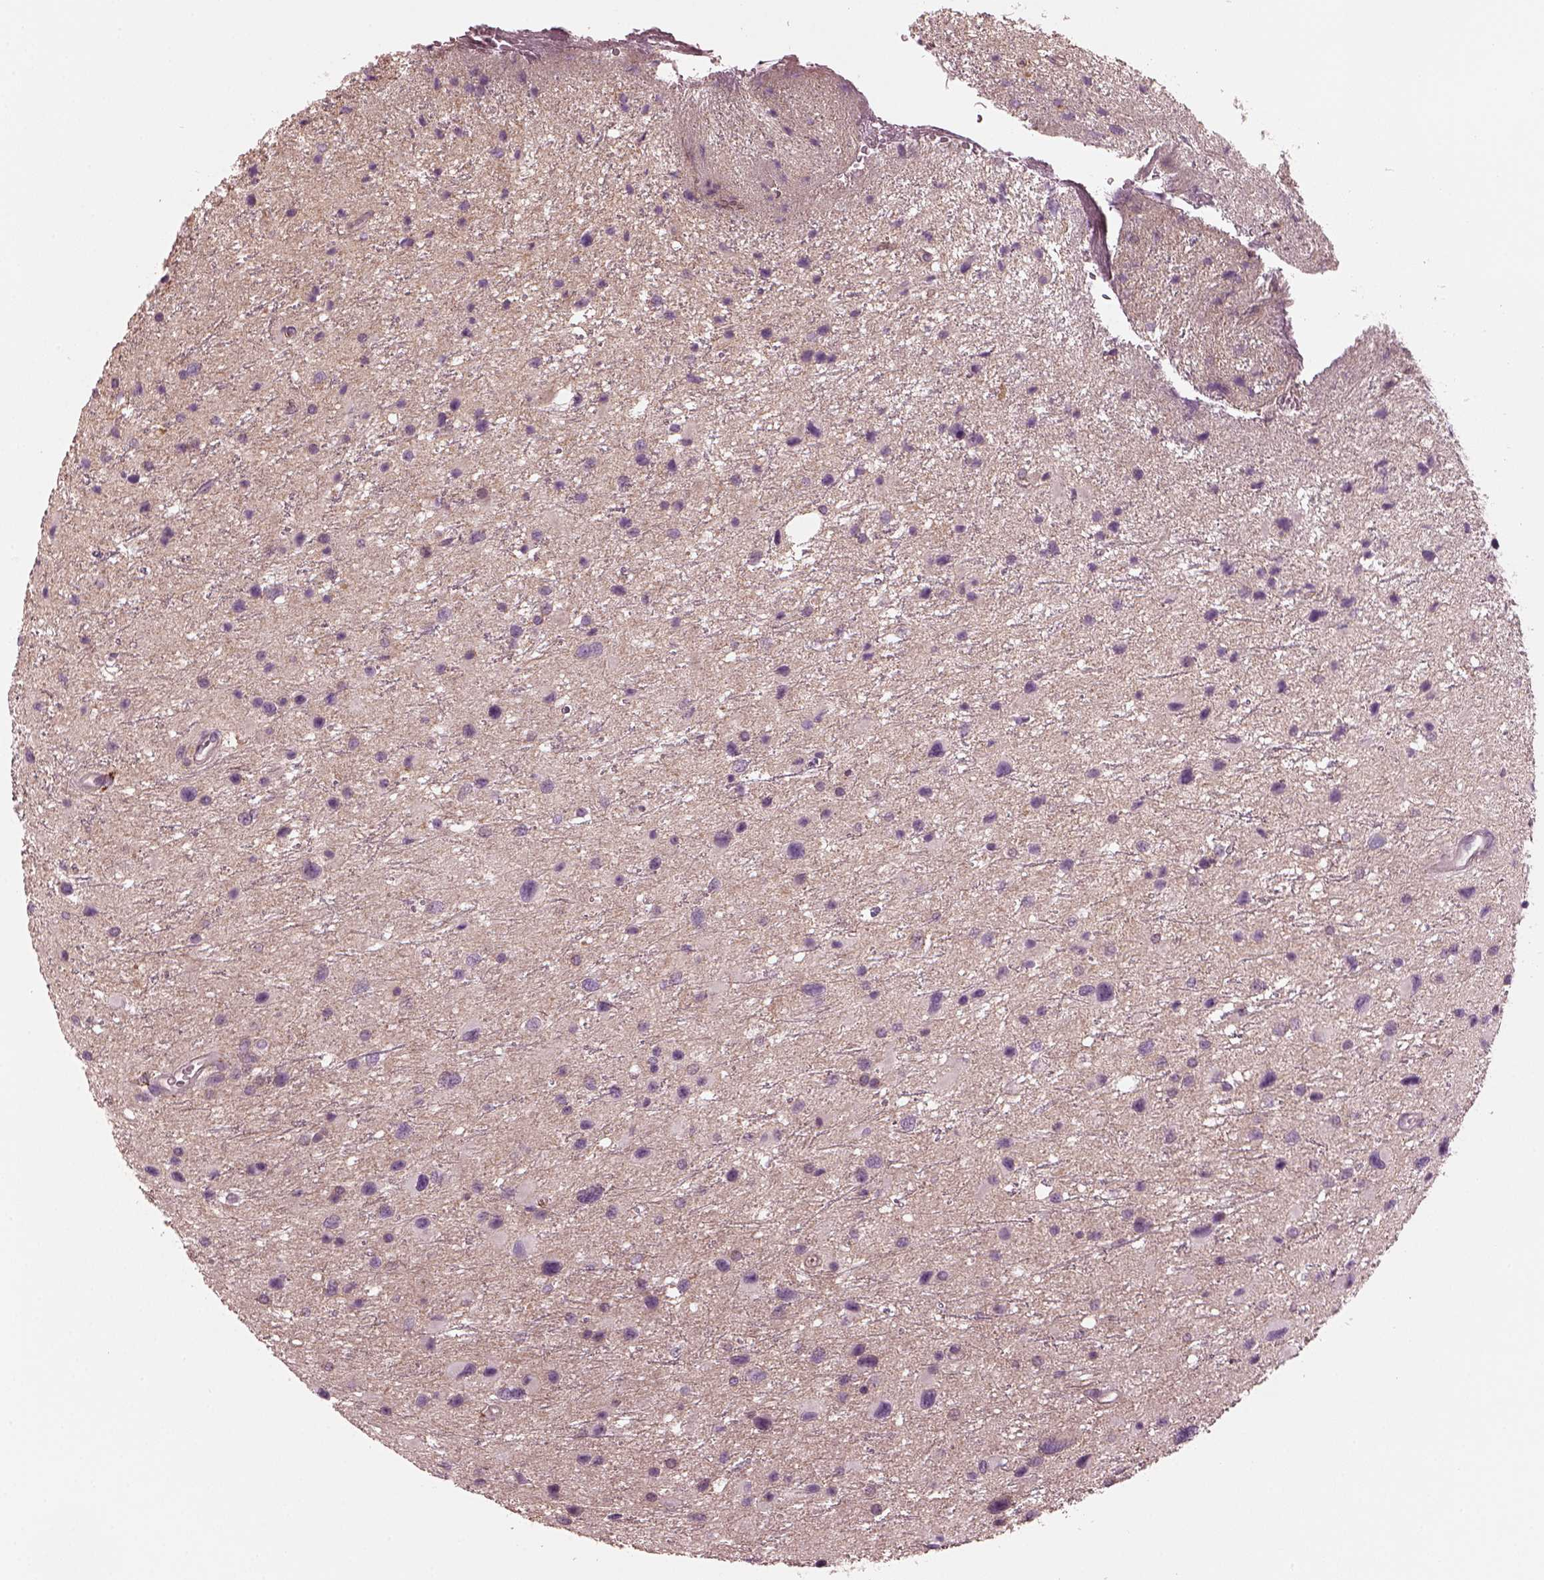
{"staining": {"intensity": "negative", "quantity": "none", "location": "none"}, "tissue": "glioma", "cell_type": "Tumor cells", "image_type": "cancer", "snomed": [{"axis": "morphology", "description": "Glioma, malignant, Low grade"}, {"axis": "topography", "description": "Brain"}], "caption": "This is an immunohistochemistry (IHC) micrograph of low-grade glioma (malignant). There is no expression in tumor cells.", "gene": "ODAD1", "patient": {"sex": "female", "age": 32}}